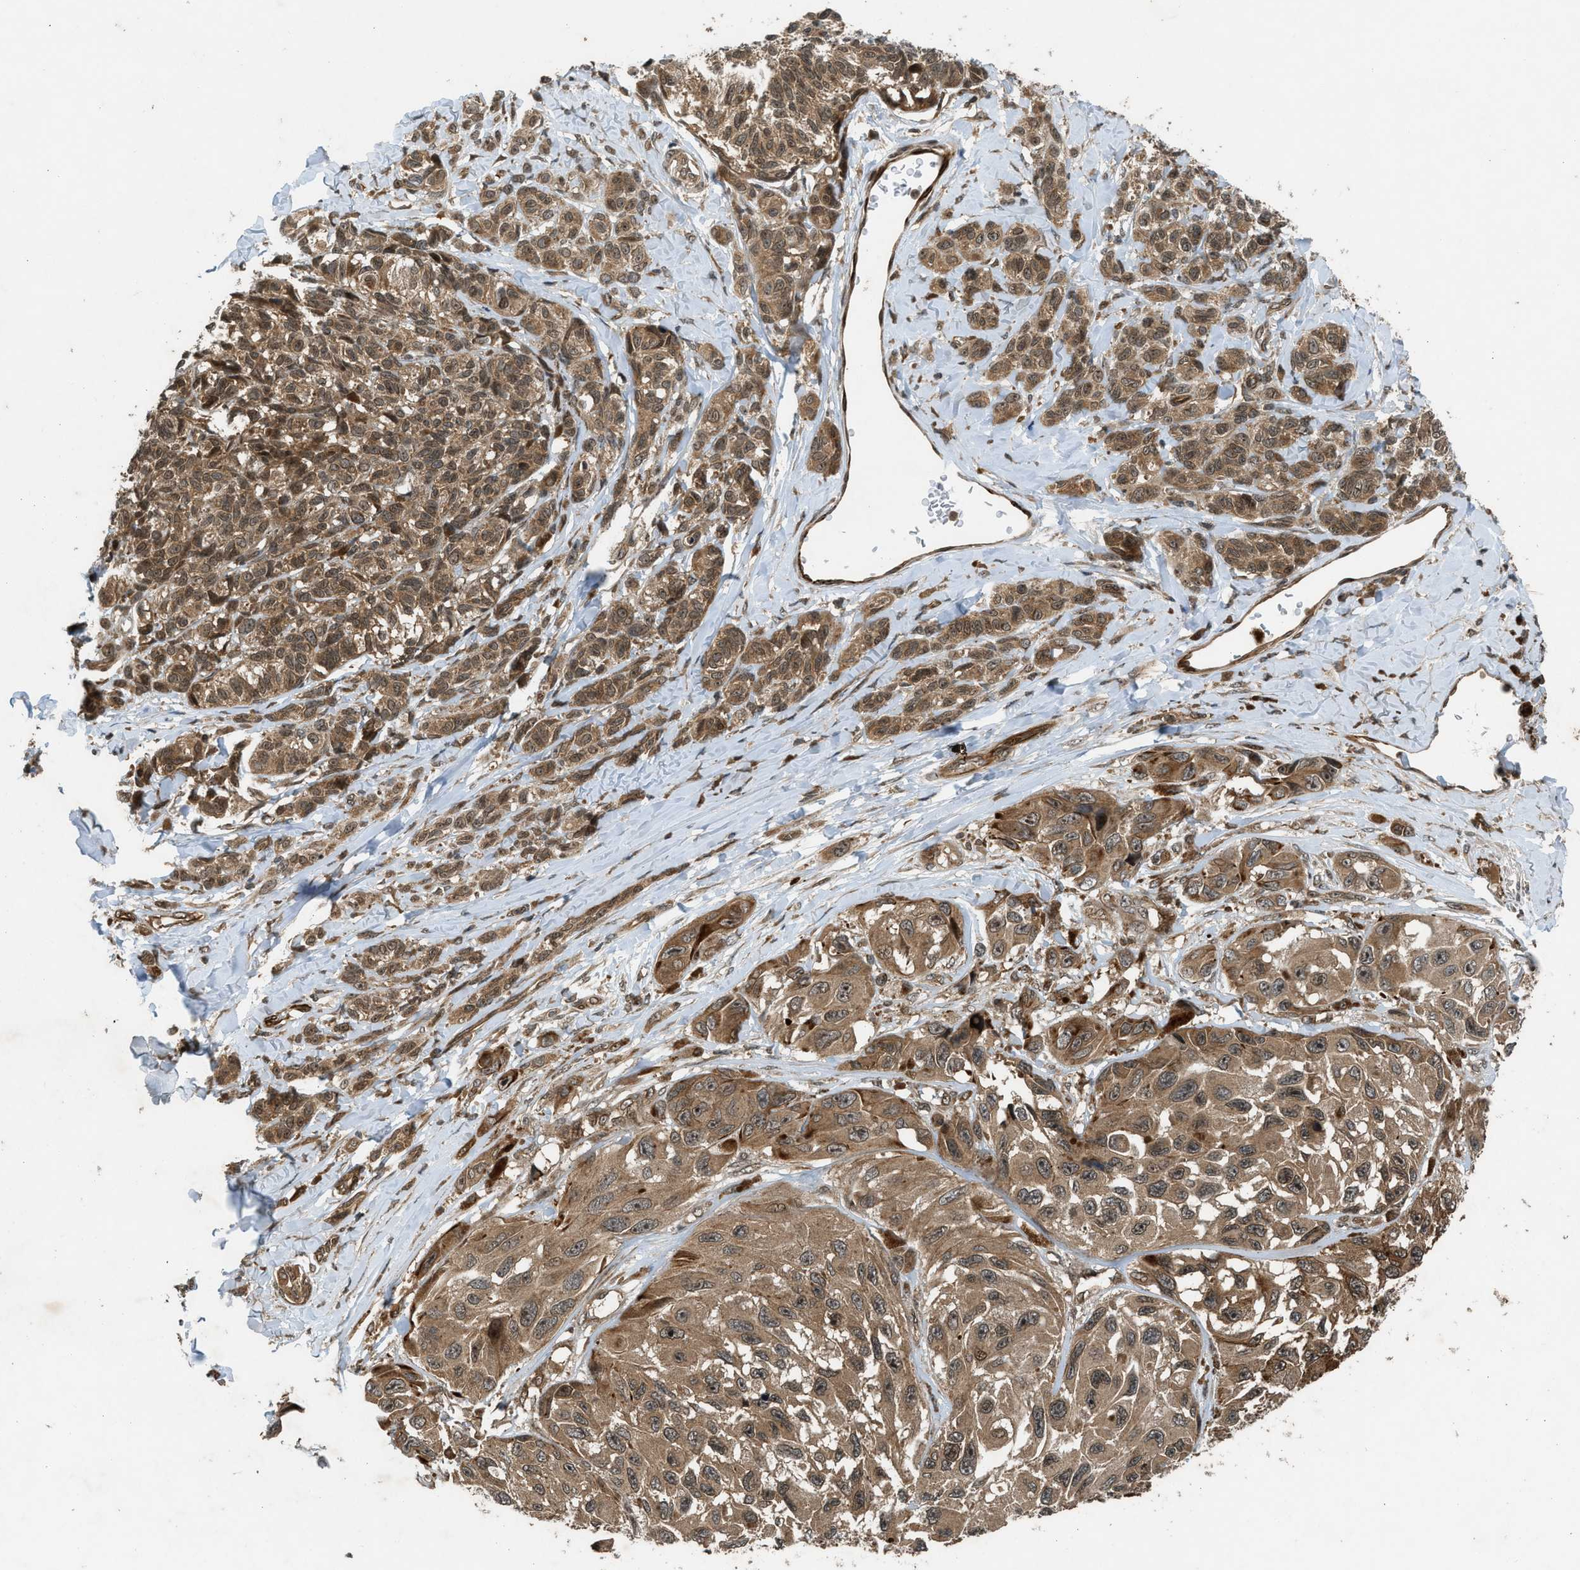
{"staining": {"intensity": "moderate", "quantity": ">75%", "location": "cytoplasmic/membranous"}, "tissue": "melanoma", "cell_type": "Tumor cells", "image_type": "cancer", "snomed": [{"axis": "morphology", "description": "Malignant melanoma, NOS"}, {"axis": "topography", "description": "Skin"}], "caption": "This is an image of IHC staining of malignant melanoma, which shows moderate positivity in the cytoplasmic/membranous of tumor cells.", "gene": "TXNL1", "patient": {"sex": "female", "age": 73}}